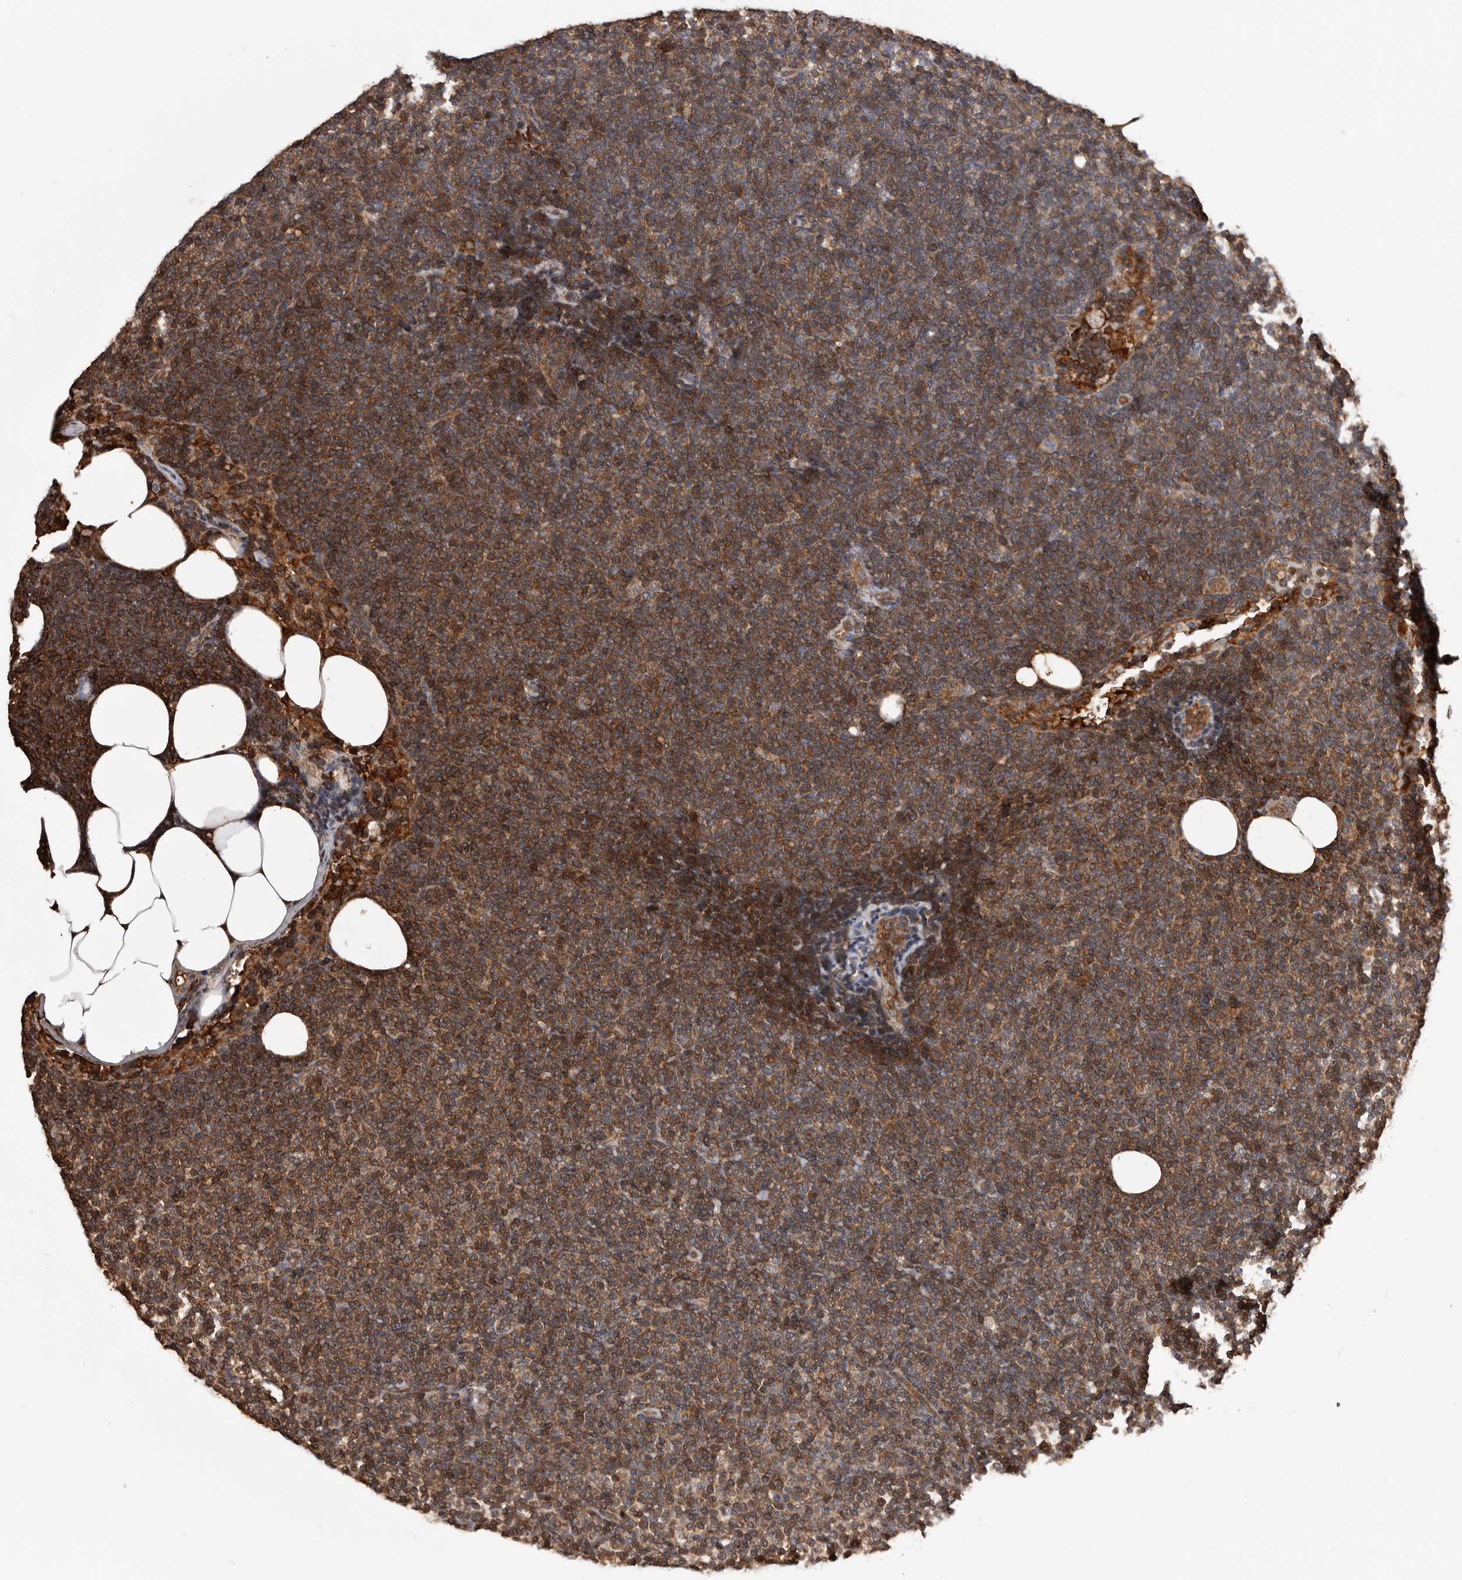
{"staining": {"intensity": "moderate", "quantity": "25%-75%", "location": "cytoplasmic/membranous"}, "tissue": "lymphoma", "cell_type": "Tumor cells", "image_type": "cancer", "snomed": [{"axis": "morphology", "description": "Malignant lymphoma, non-Hodgkin's type, Low grade"}, {"axis": "topography", "description": "Lymph node"}], "caption": "High-magnification brightfield microscopy of malignant lymphoma, non-Hodgkin's type (low-grade) stained with DAB (brown) and counterstained with hematoxylin (blue). tumor cells exhibit moderate cytoplasmic/membranous expression is present in about25%-75% of cells.", "gene": "ADAMTS2", "patient": {"sex": "female", "age": 53}}